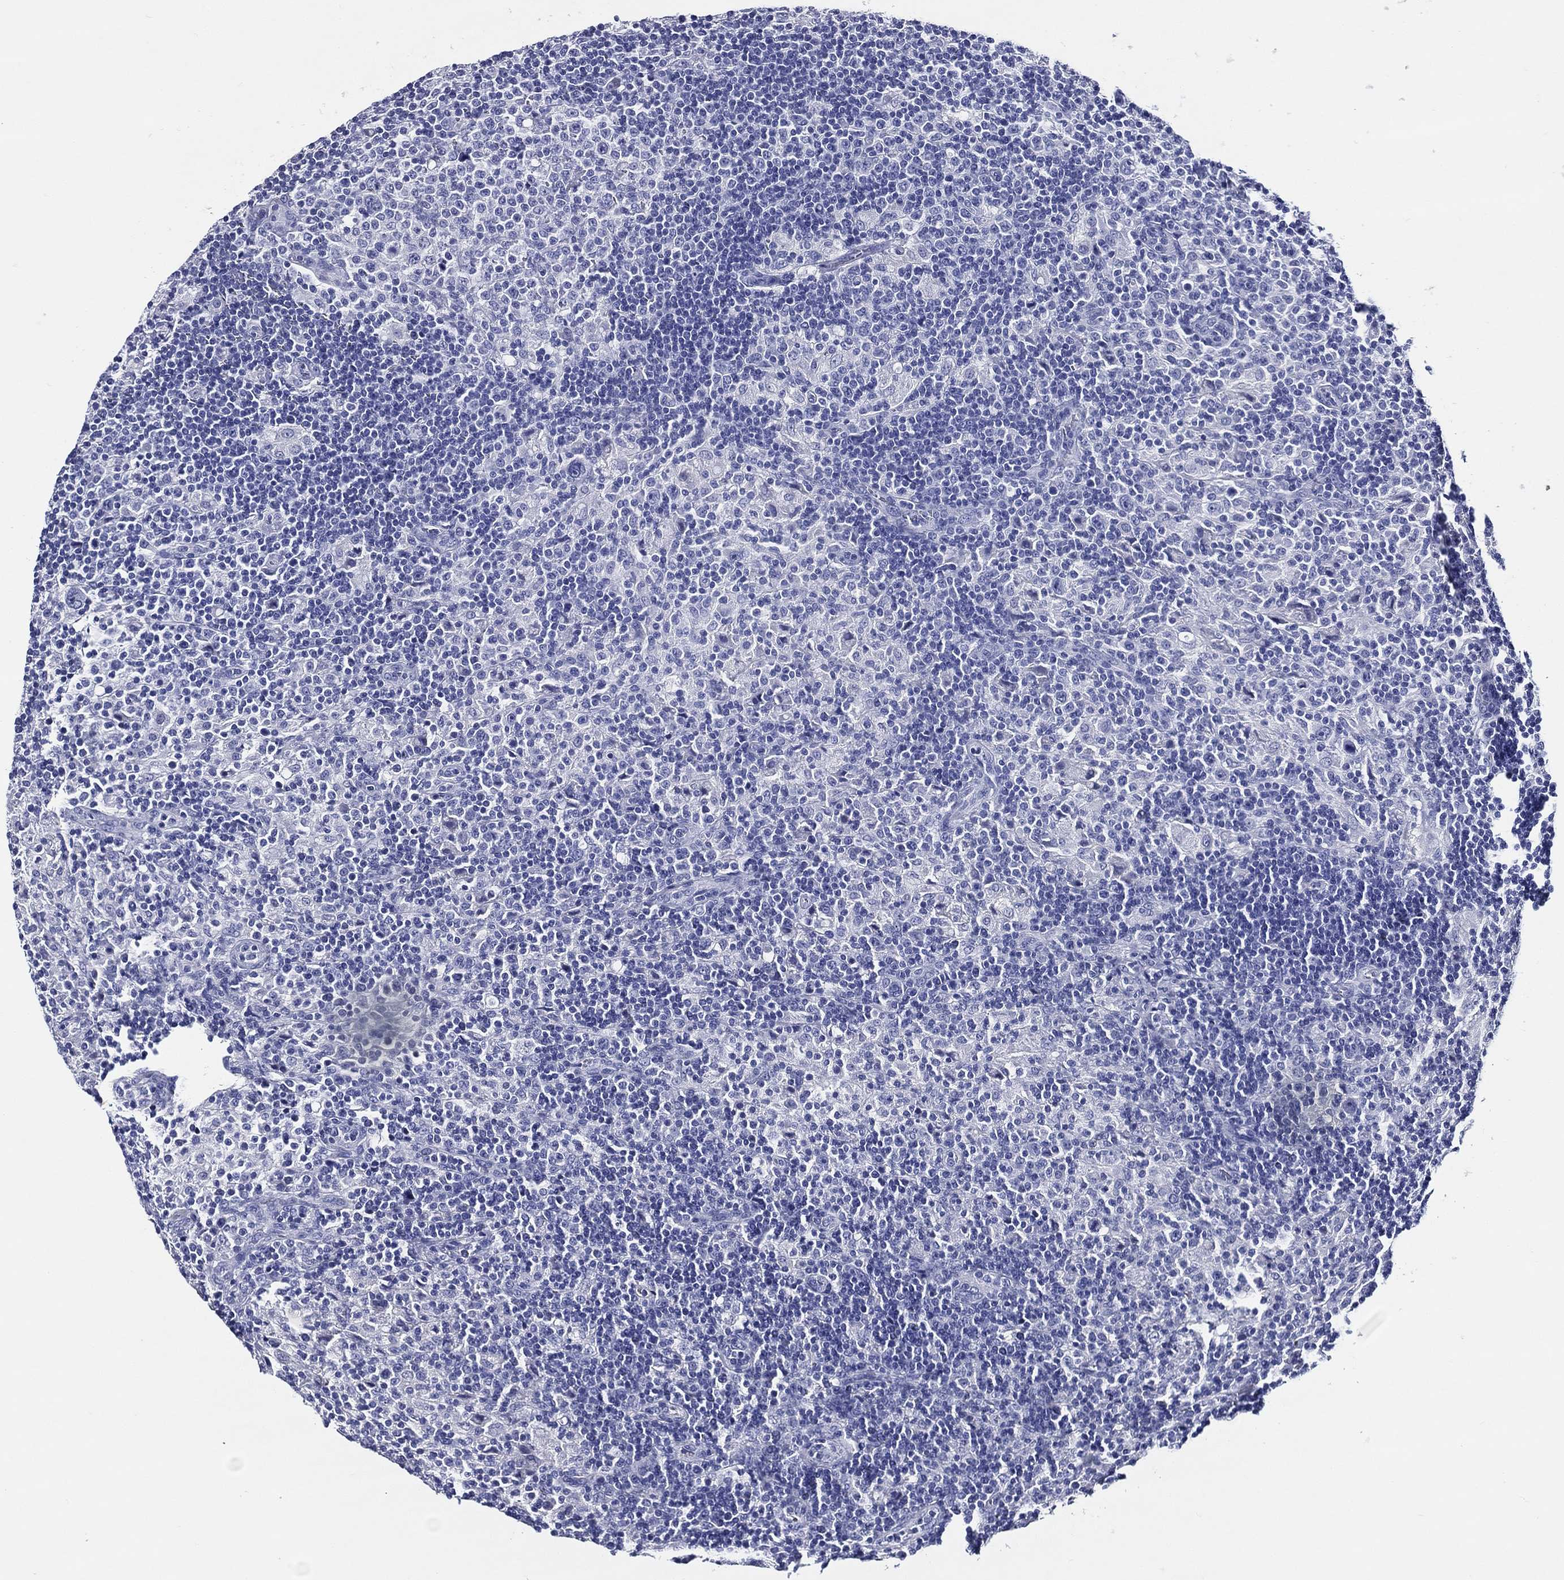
{"staining": {"intensity": "negative", "quantity": "none", "location": "none"}, "tissue": "lymphoma", "cell_type": "Tumor cells", "image_type": "cancer", "snomed": [{"axis": "morphology", "description": "Hodgkin's disease, NOS"}, {"axis": "topography", "description": "Lymph node"}], "caption": "Tumor cells show no significant expression in Hodgkin's disease.", "gene": "ACE2", "patient": {"sex": "male", "age": 70}}